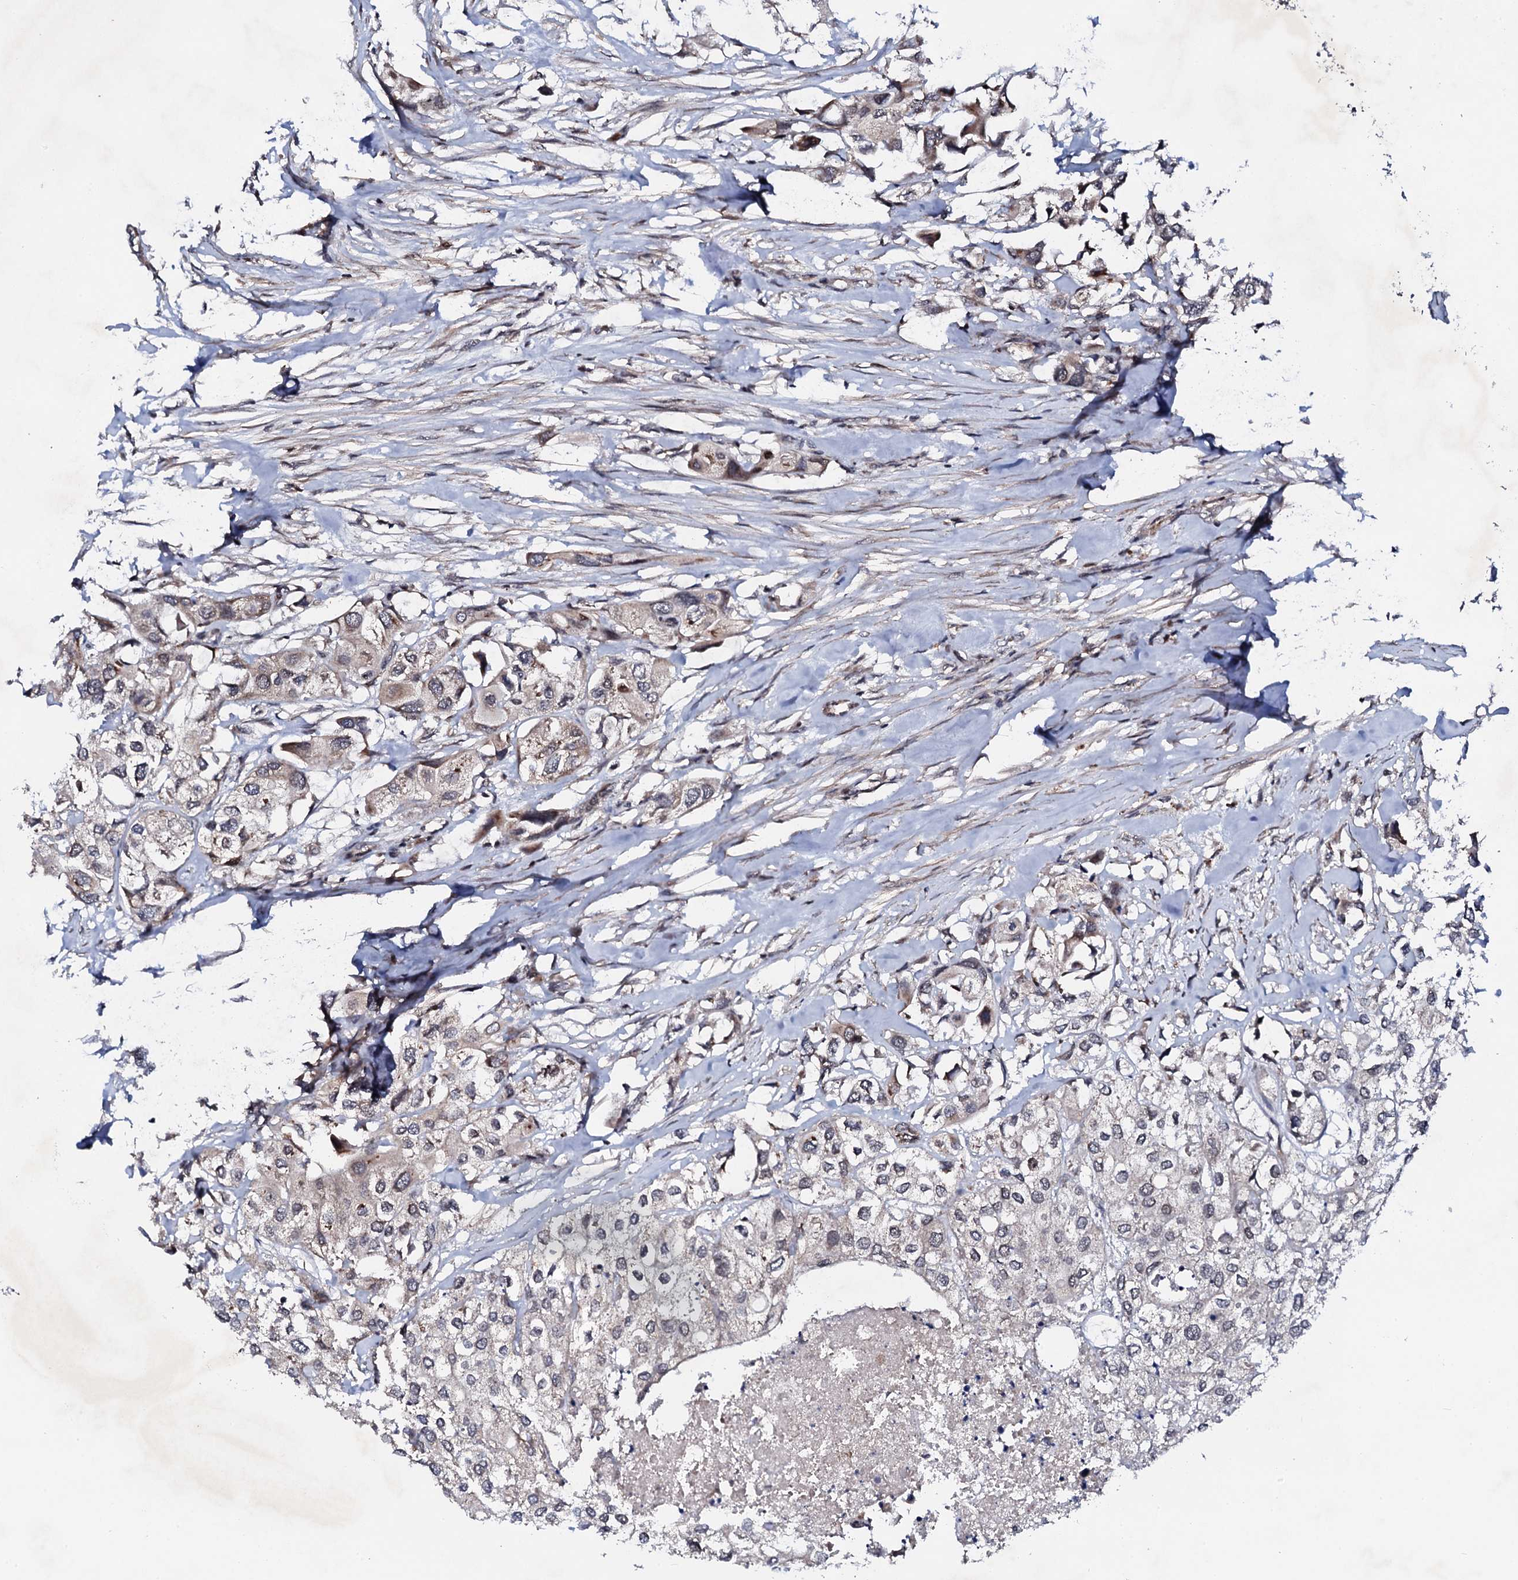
{"staining": {"intensity": "negative", "quantity": "none", "location": "none"}, "tissue": "urothelial cancer", "cell_type": "Tumor cells", "image_type": "cancer", "snomed": [{"axis": "morphology", "description": "Urothelial carcinoma, High grade"}, {"axis": "topography", "description": "Urinary bladder"}], "caption": "IHC micrograph of neoplastic tissue: human urothelial cancer stained with DAB displays no significant protein expression in tumor cells.", "gene": "FAM111A", "patient": {"sex": "male", "age": 64}}